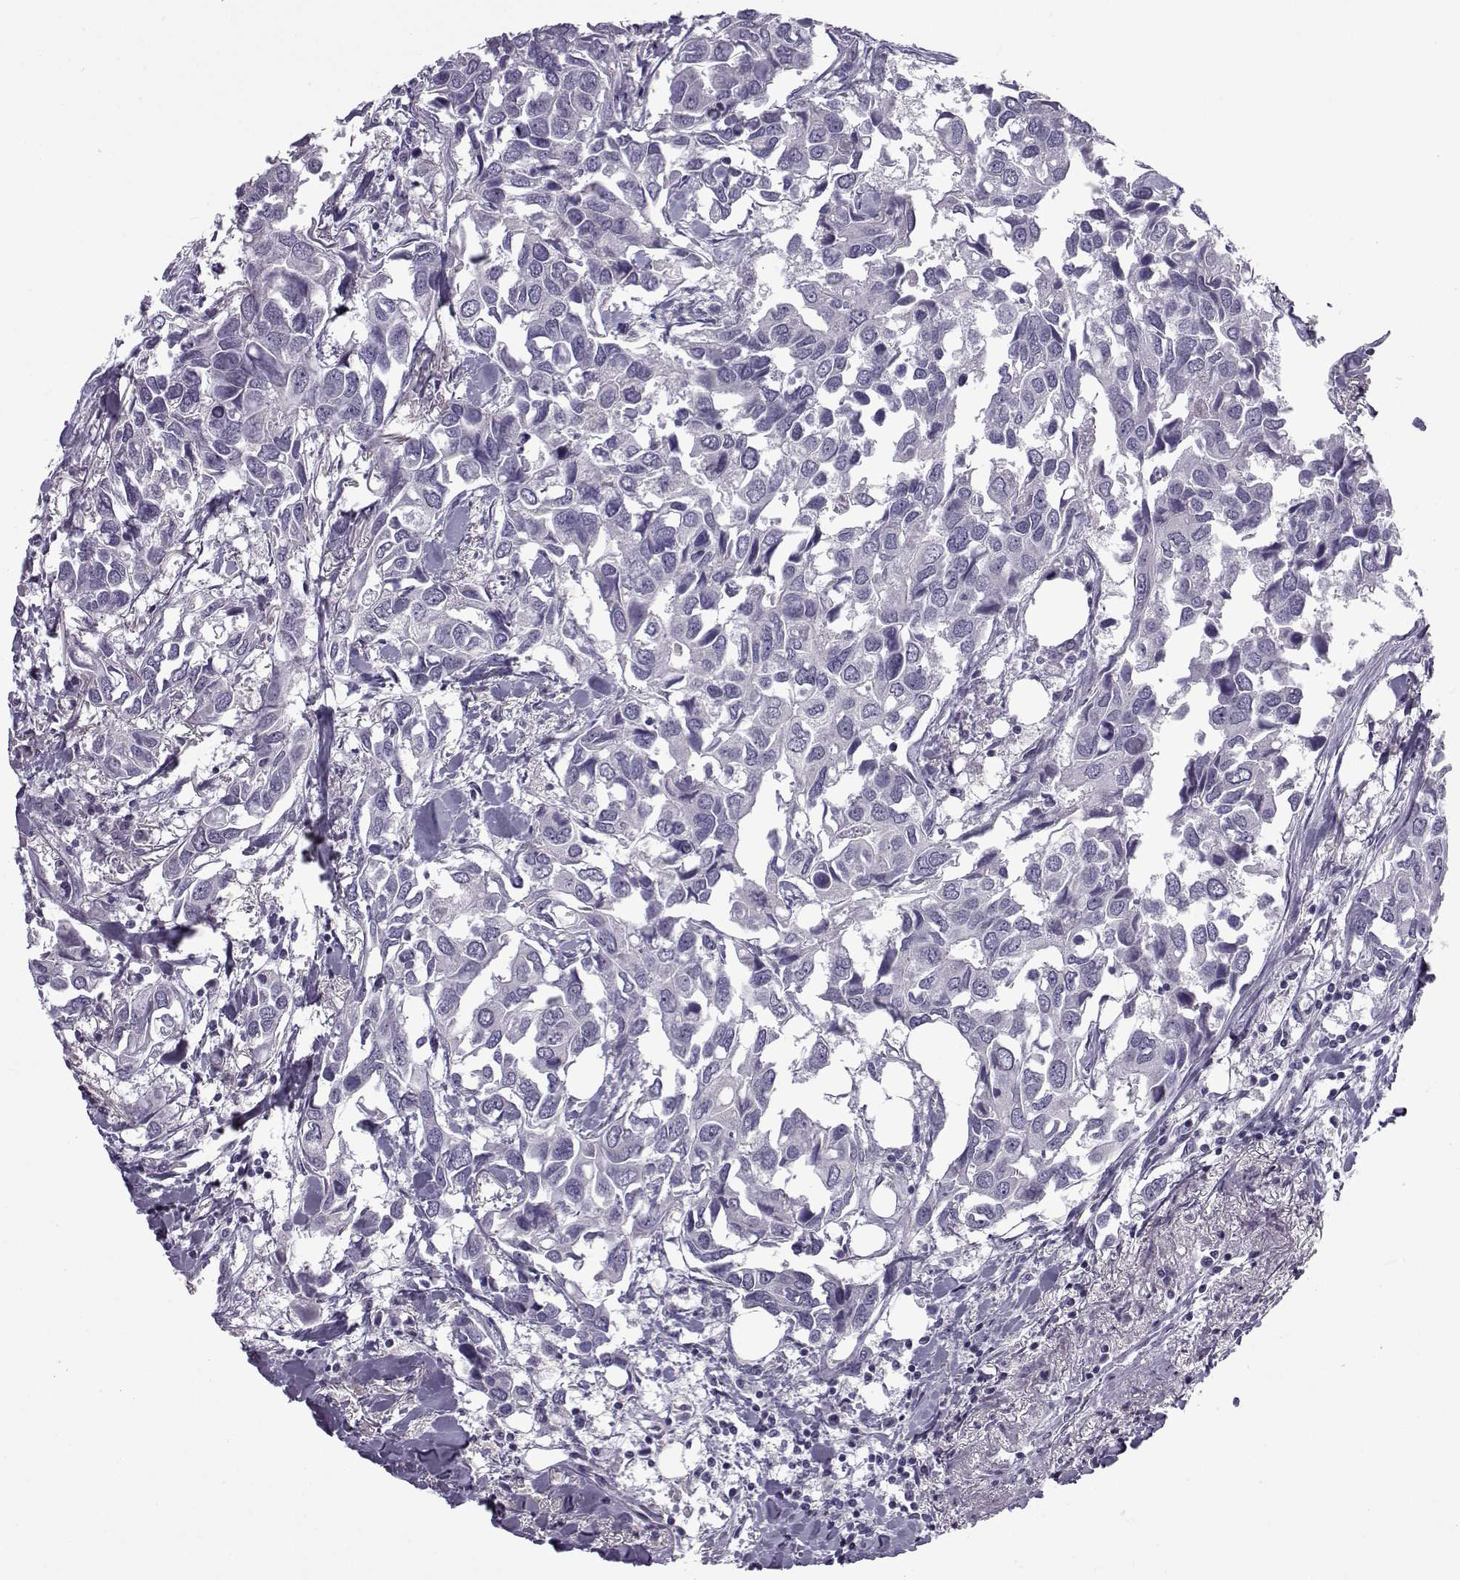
{"staining": {"intensity": "negative", "quantity": "none", "location": "none"}, "tissue": "breast cancer", "cell_type": "Tumor cells", "image_type": "cancer", "snomed": [{"axis": "morphology", "description": "Duct carcinoma"}, {"axis": "topography", "description": "Breast"}], "caption": "Immunohistochemistry histopathology image of human intraductal carcinoma (breast) stained for a protein (brown), which exhibits no expression in tumor cells.", "gene": "OIP5", "patient": {"sex": "female", "age": 83}}